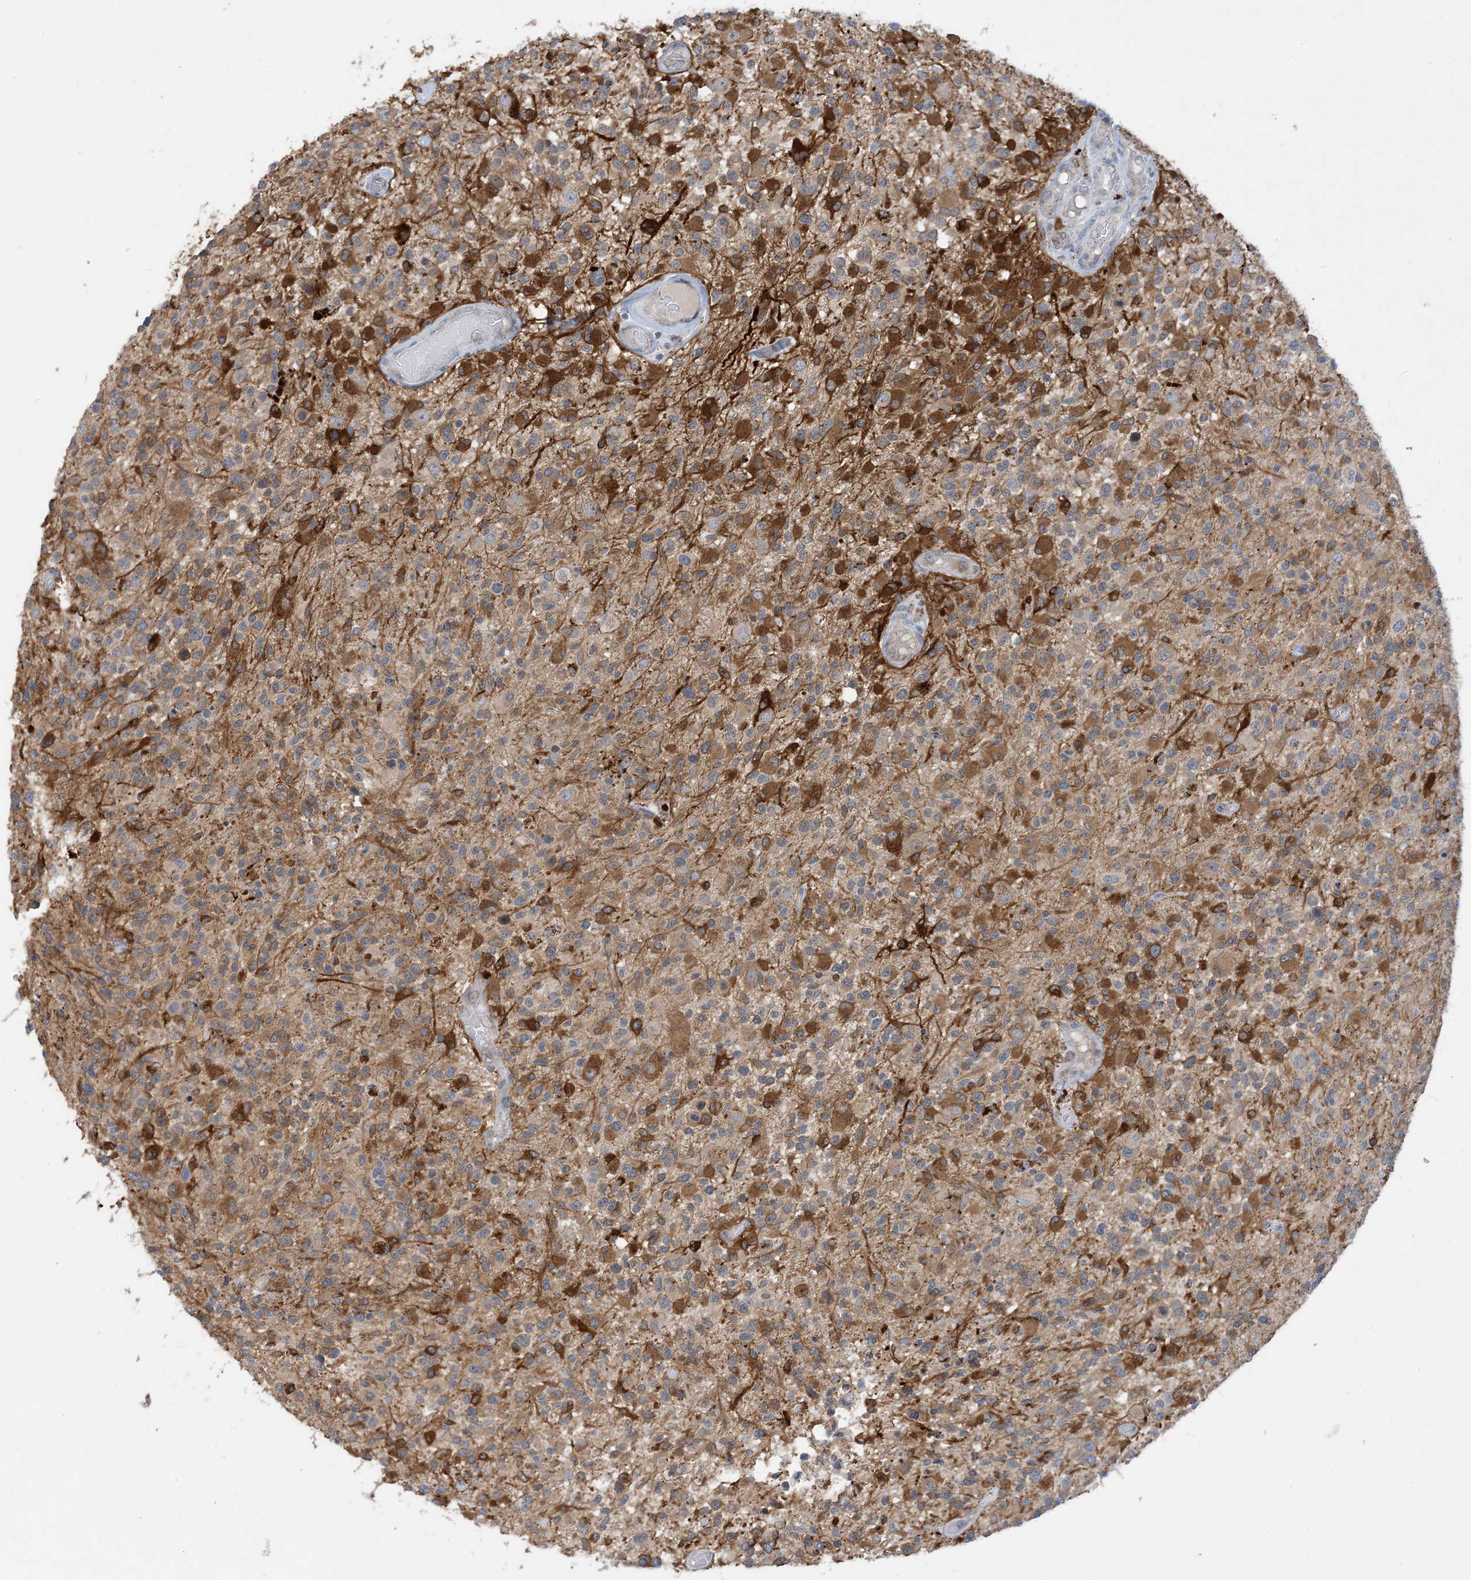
{"staining": {"intensity": "moderate", "quantity": "25%-75%", "location": "cytoplasmic/membranous"}, "tissue": "glioma", "cell_type": "Tumor cells", "image_type": "cancer", "snomed": [{"axis": "morphology", "description": "Glioma, malignant, High grade"}, {"axis": "morphology", "description": "Glioblastoma, NOS"}, {"axis": "topography", "description": "Brain"}], "caption": "About 25%-75% of tumor cells in glioma exhibit moderate cytoplasmic/membranous protein positivity as visualized by brown immunohistochemical staining.", "gene": "EIF2A", "patient": {"sex": "male", "age": 60}}